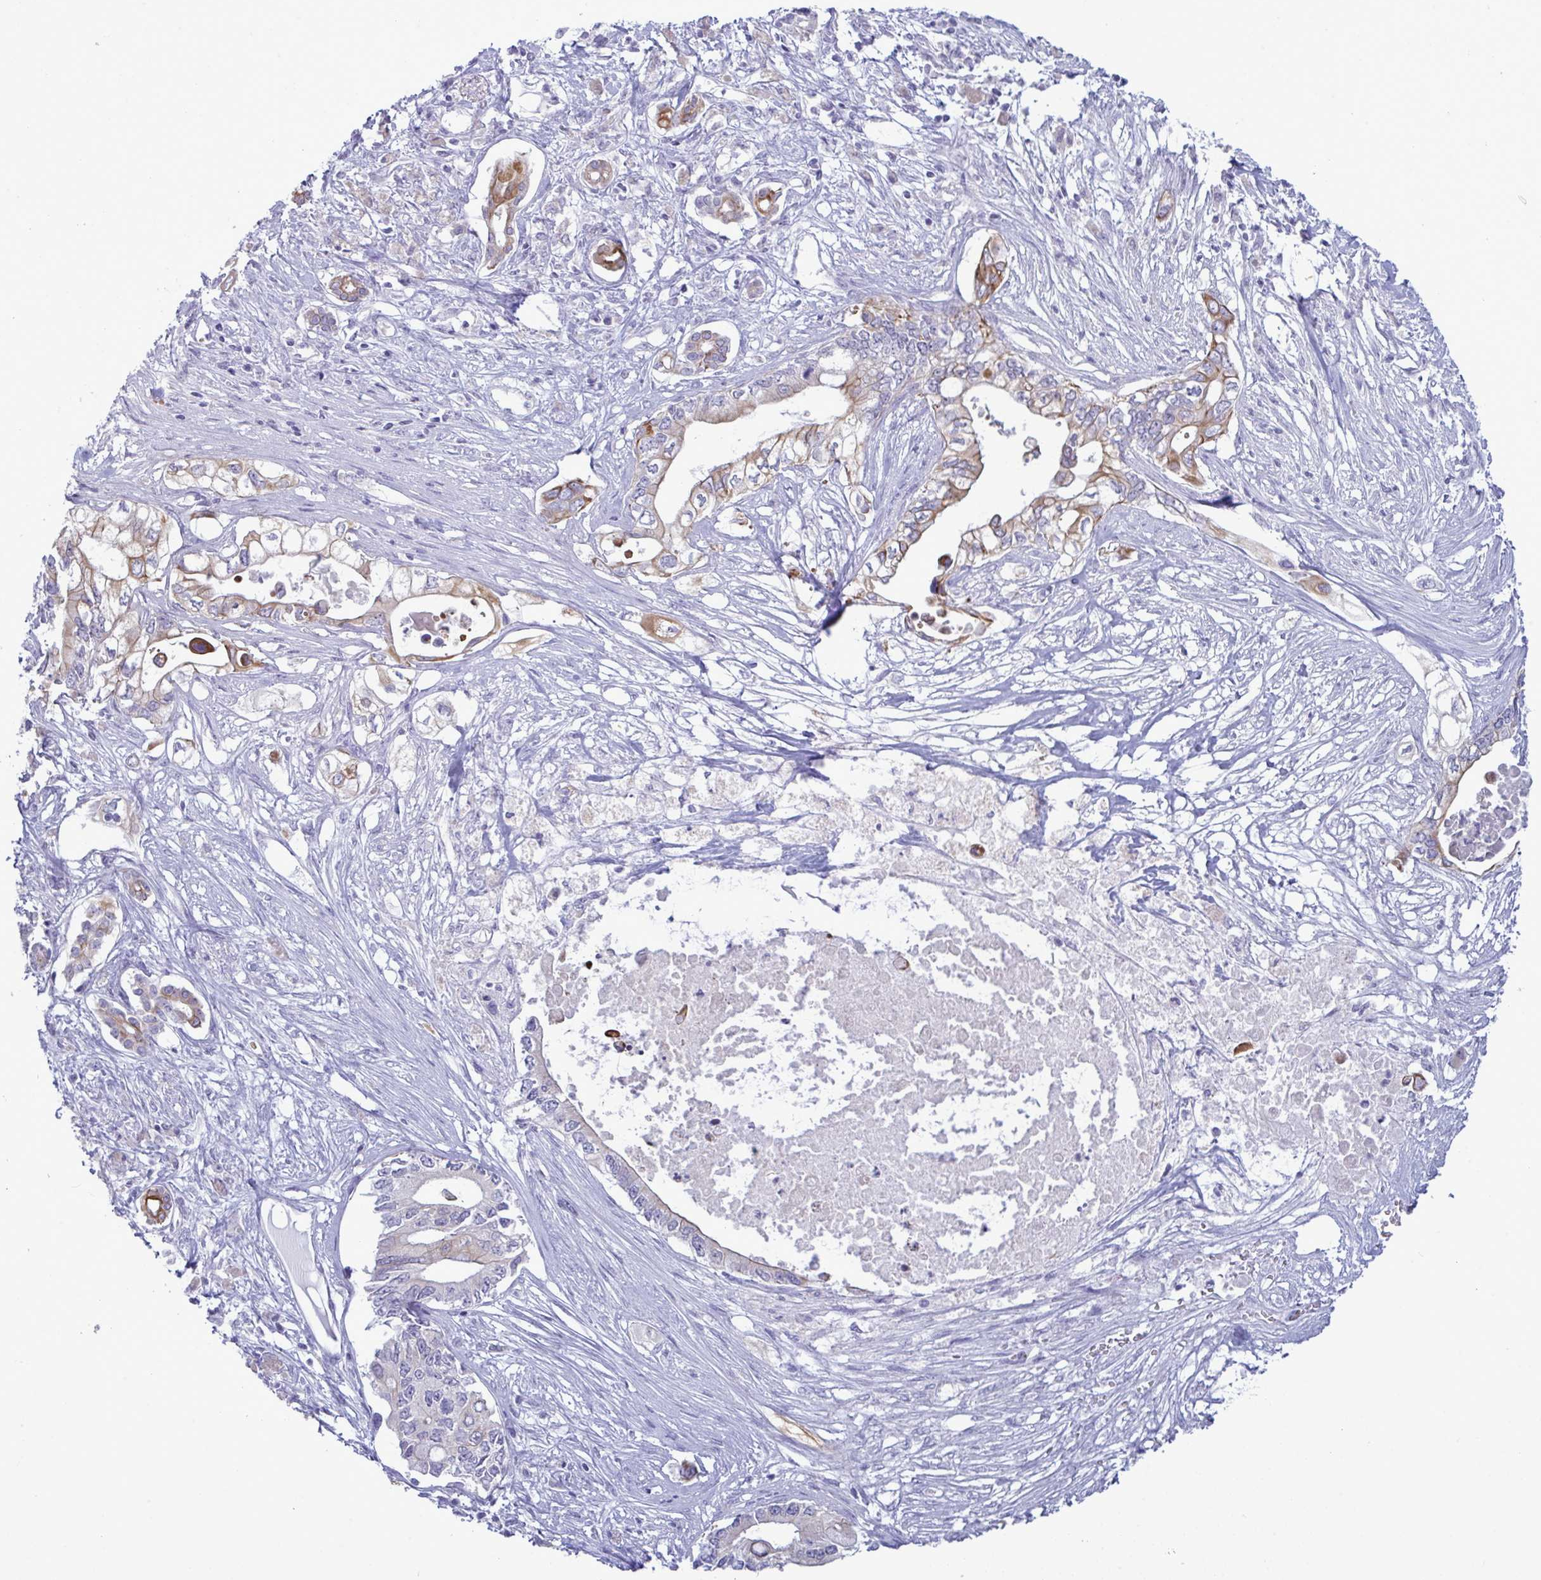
{"staining": {"intensity": "moderate", "quantity": "25%-75%", "location": "cytoplasmic/membranous"}, "tissue": "pancreatic cancer", "cell_type": "Tumor cells", "image_type": "cancer", "snomed": [{"axis": "morphology", "description": "Adenocarcinoma, NOS"}, {"axis": "topography", "description": "Pancreas"}], "caption": "Immunohistochemistry (IHC) (DAB) staining of pancreatic cancer shows moderate cytoplasmic/membranous protein expression in about 25%-75% of tumor cells.", "gene": "TENT5D", "patient": {"sex": "female", "age": 63}}